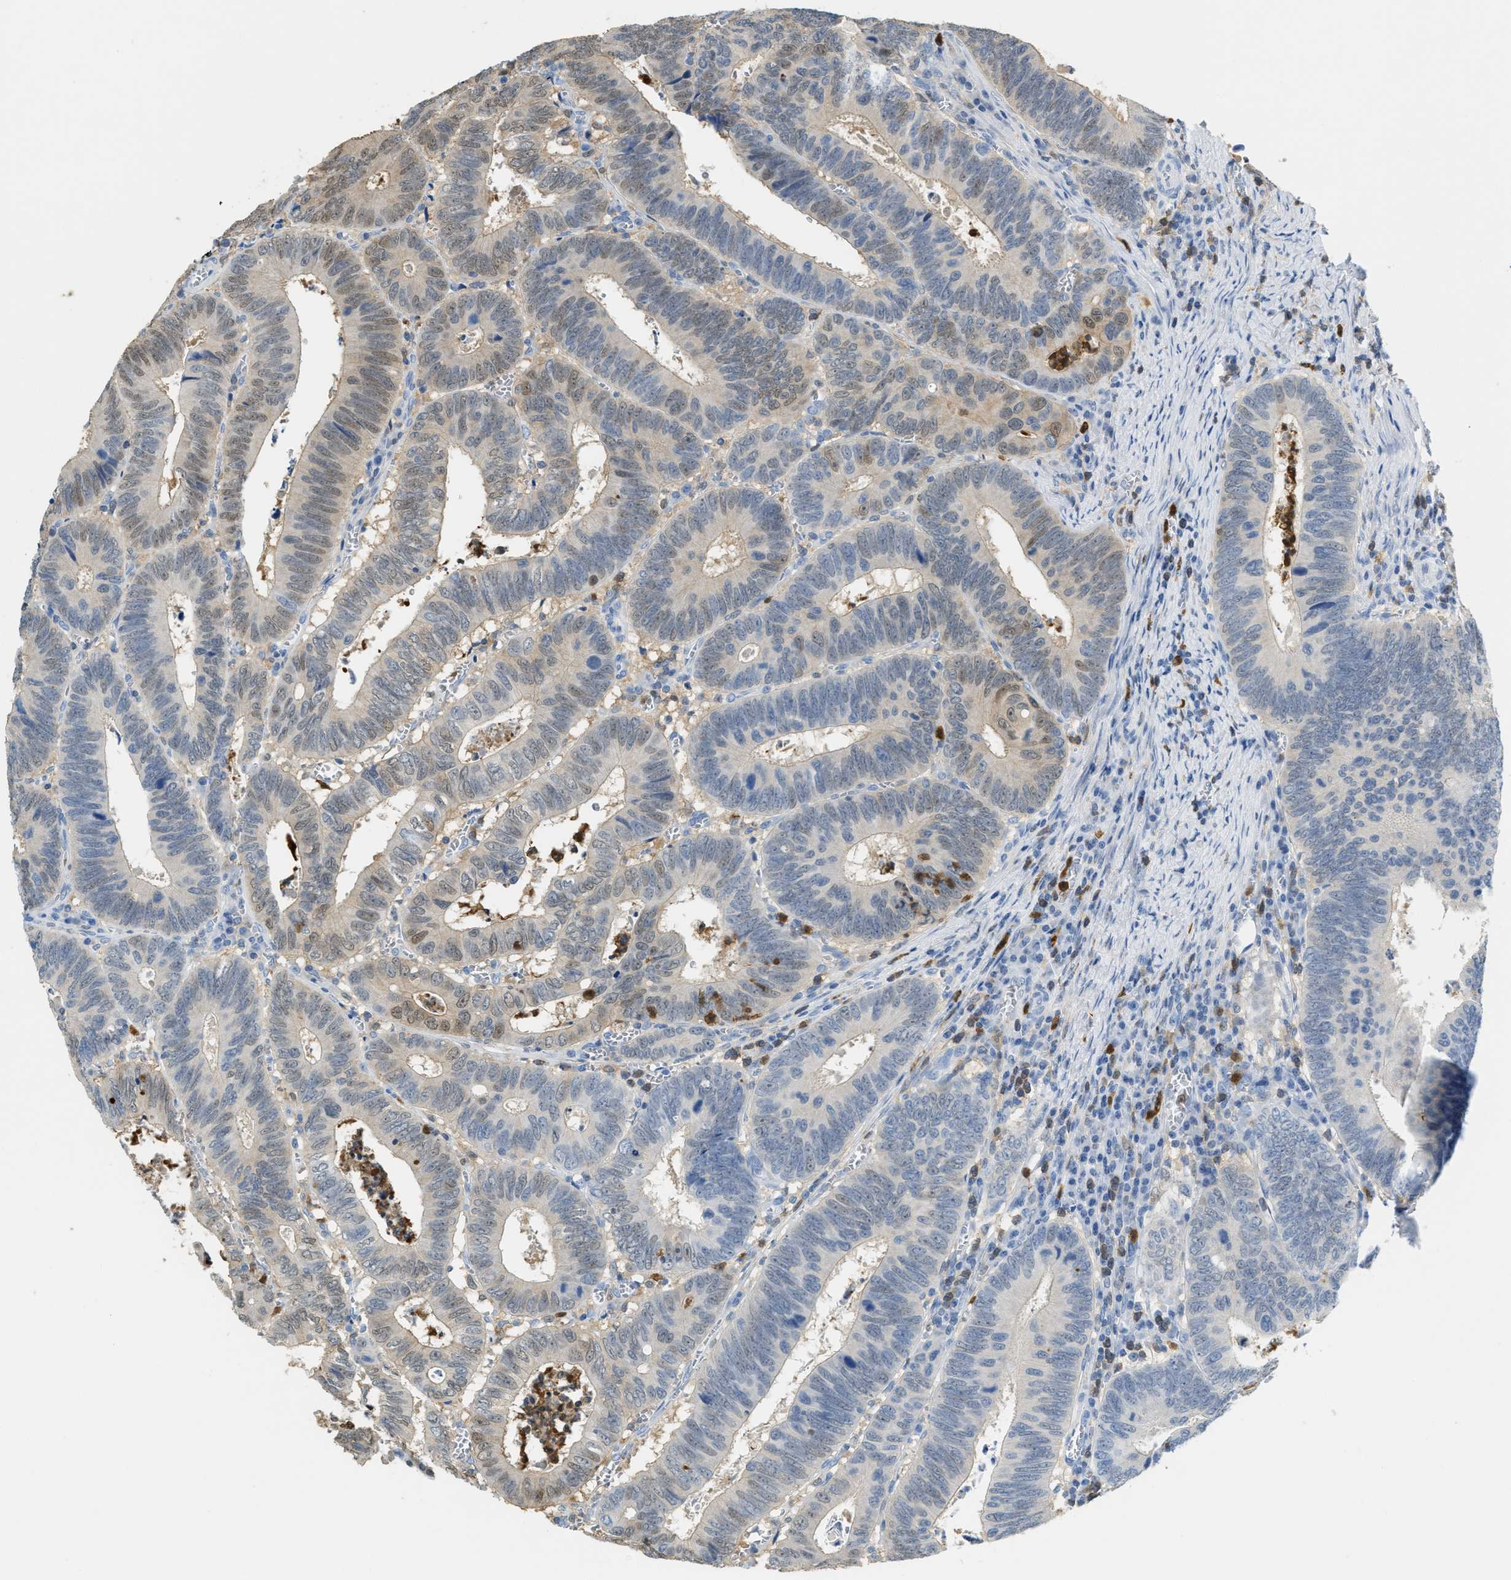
{"staining": {"intensity": "weak", "quantity": "25%-75%", "location": "nuclear"}, "tissue": "colorectal cancer", "cell_type": "Tumor cells", "image_type": "cancer", "snomed": [{"axis": "morphology", "description": "Inflammation, NOS"}, {"axis": "morphology", "description": "Adenocarcinoma, NOS"}, {"axis": "topography", "description": "Colon"}], "caption": "Protein analysis of colorectal cancer tissue demonstrates weak nuclear staining in about 25%-75% of tumor cells.", "gene": "SERPINB1", "patient": {"sex": "male", "age": 72}}